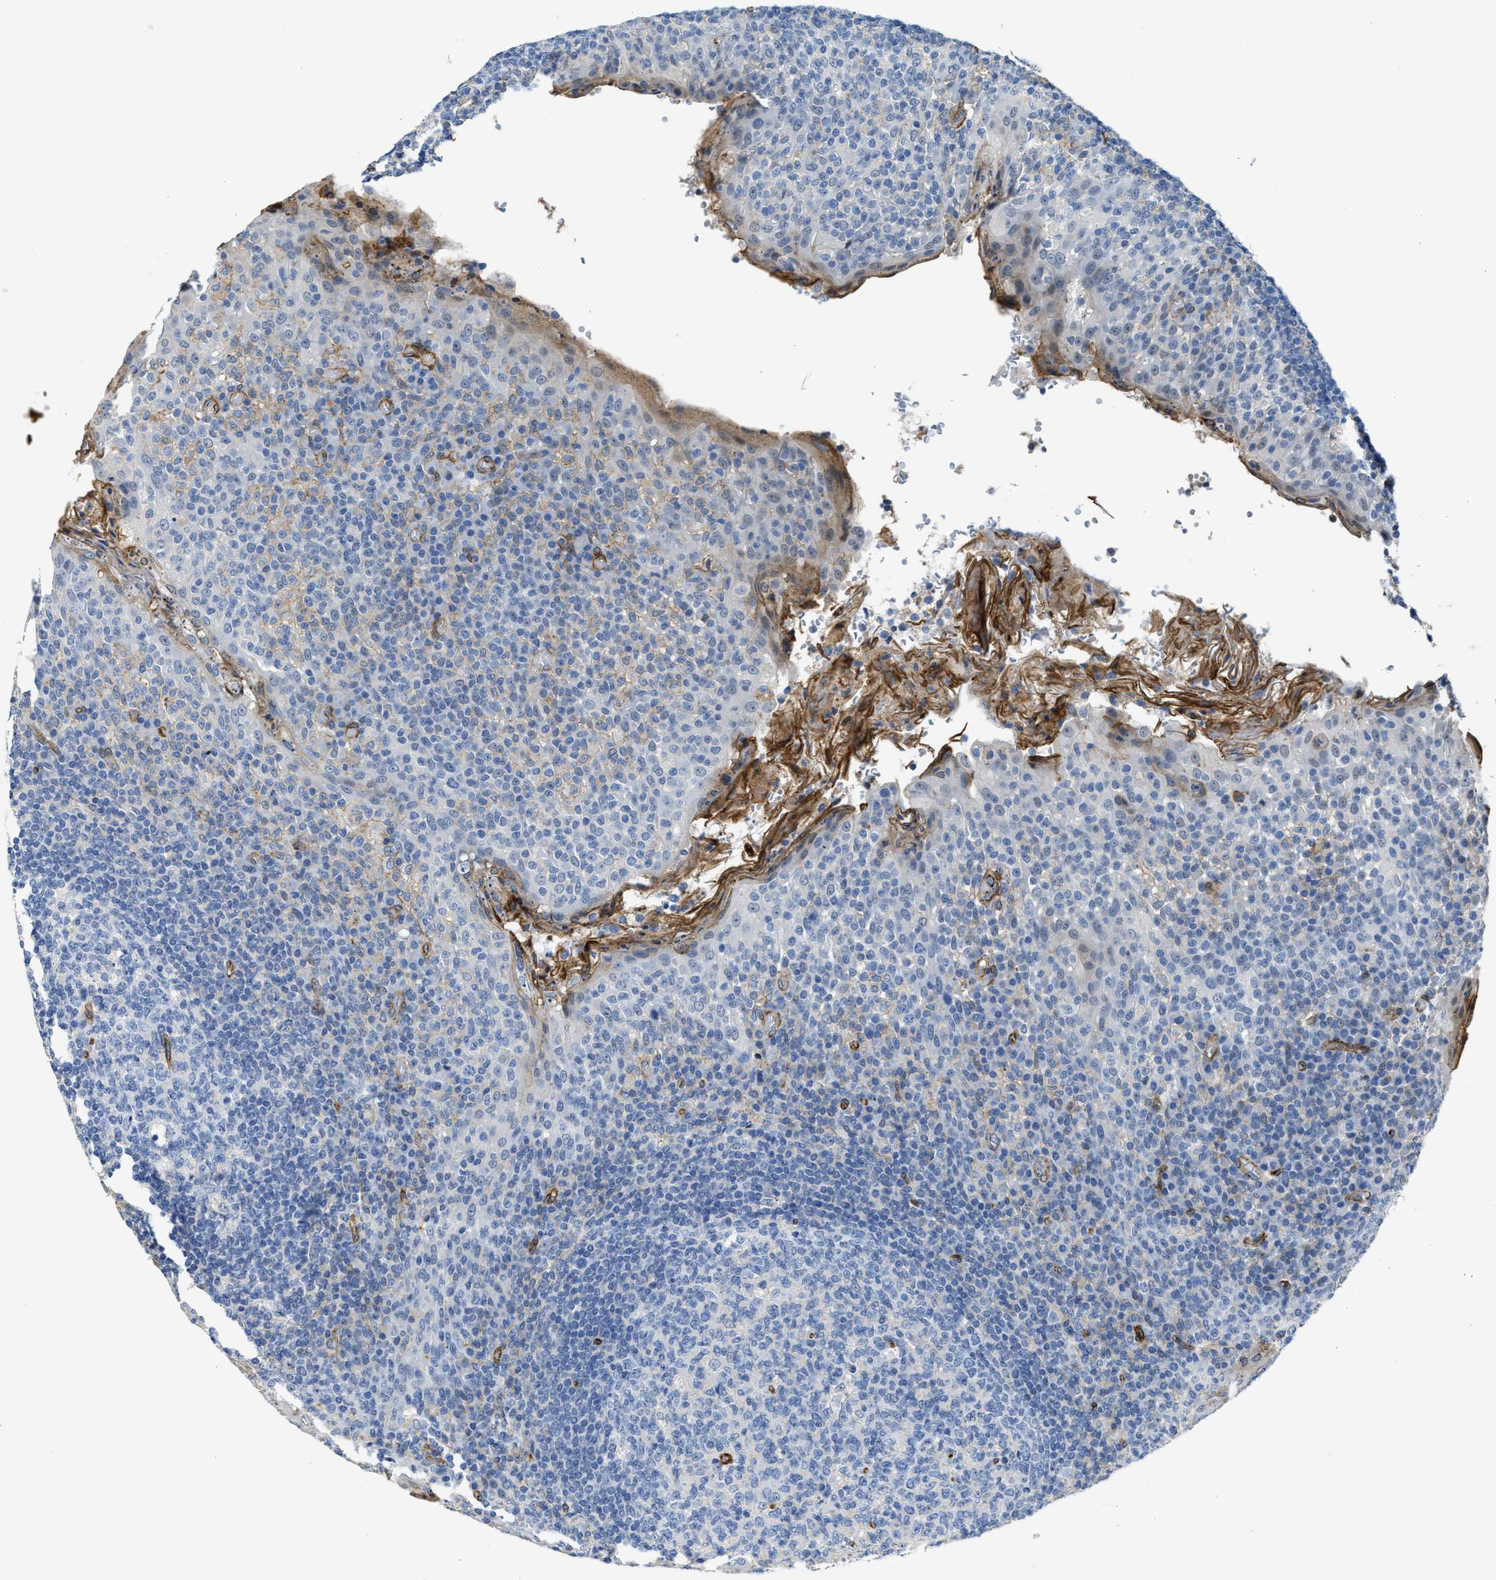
{"staining": {"intensity": "negative", "quantity": "none", "location": "none"}, "tissue": "tonsil", "cell_type": "Germinal center cells", "image_type": "normal", "snomed": [{"axis": "morphology", "description": "Normal tissue, NOS"}, {"axis": "topography", "description": "Tonsil"}], "caption": "Germinal center cells are negative for brown protein staining in benign tonsil. (Brightfield microscopy of DAB immunohistochemistry (IHC) at high magnification).", "gene": "NAB1", "patient": {"sex": "female", "age": 19}}